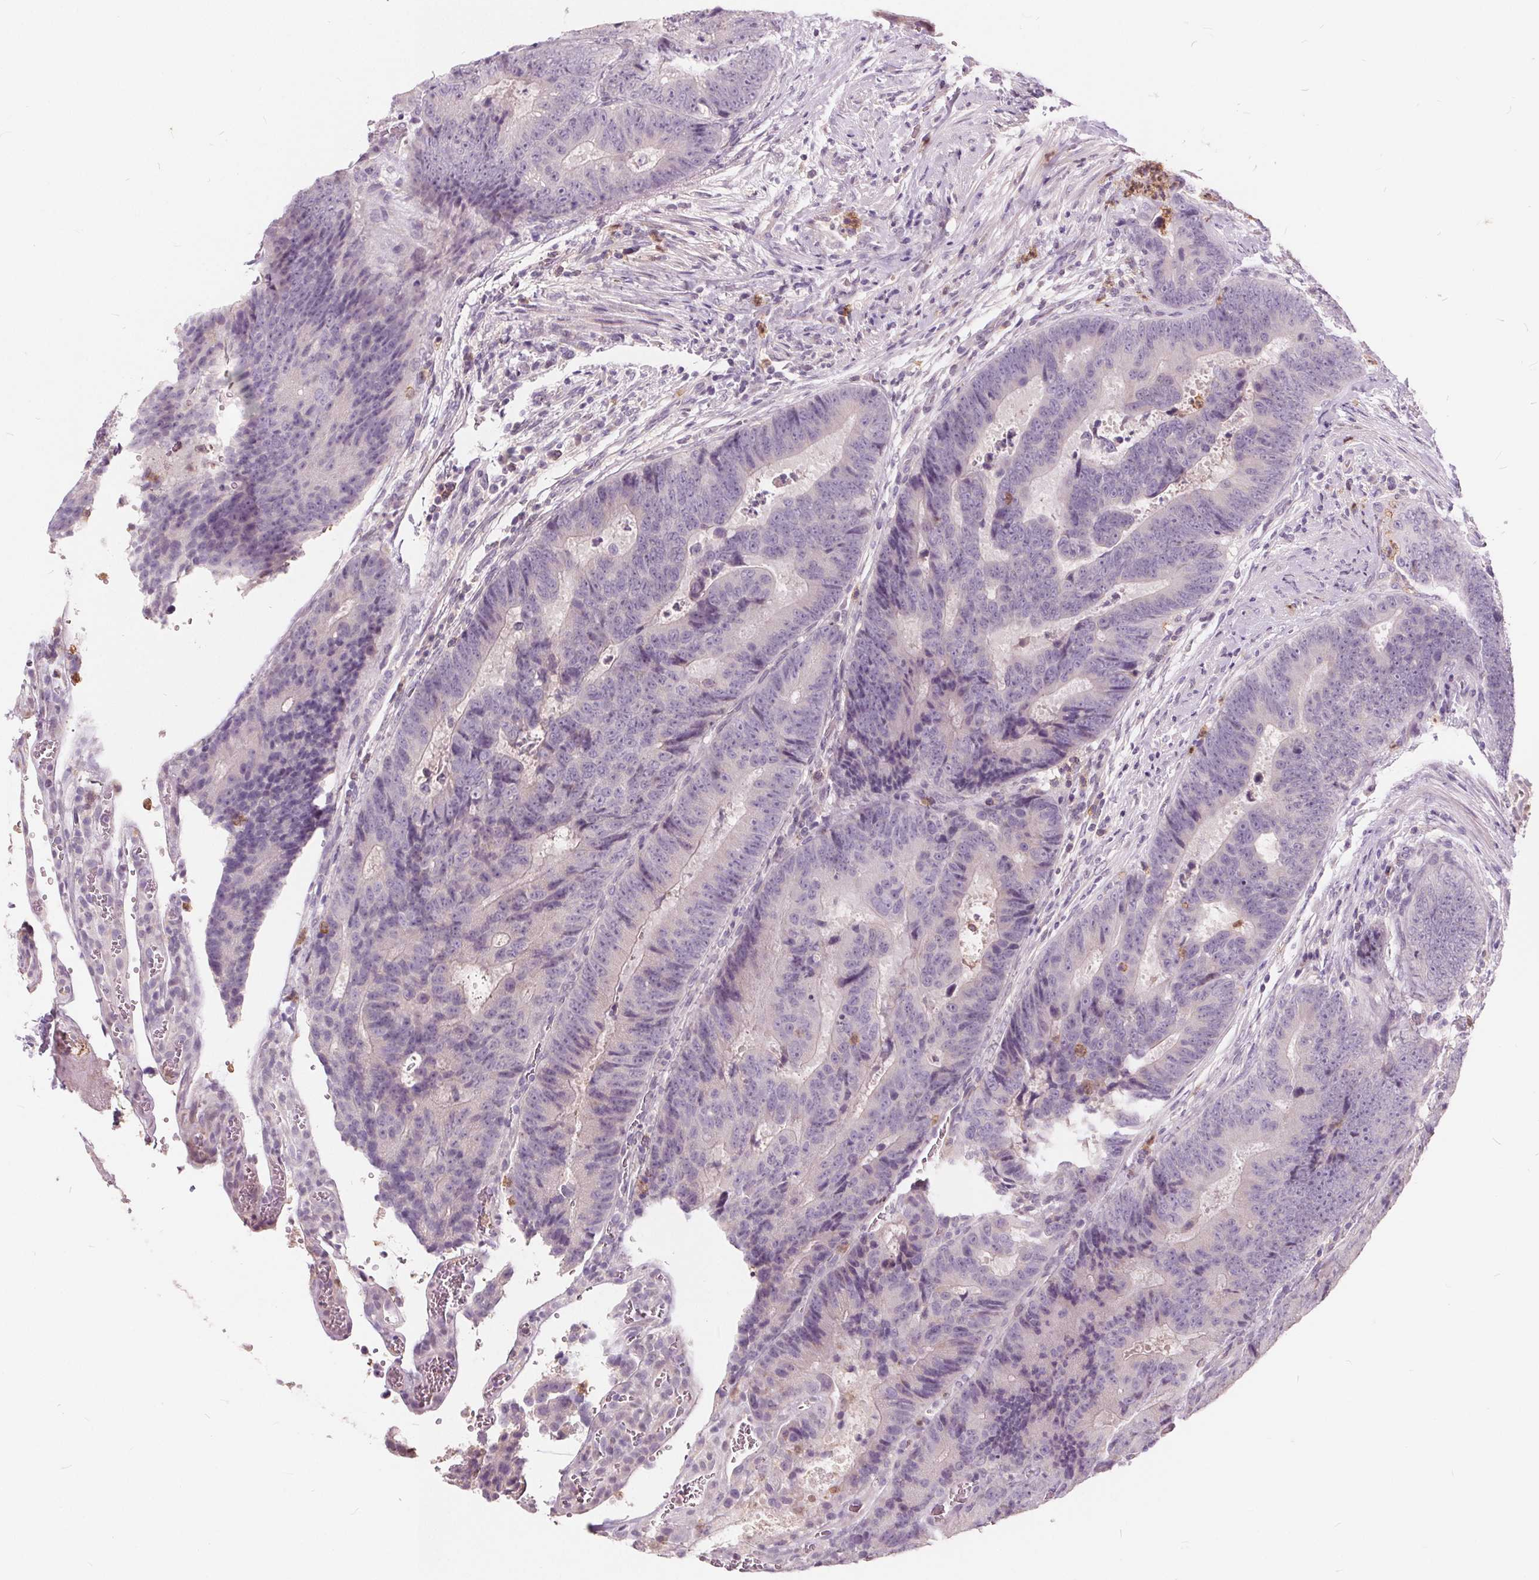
{"staining": {"intensity": "negative", "quantity": "none", "location": "none"}, "tissue": "colorectal cancer", "cell_type": "Tumor cells", "image_type": "cancer", "snomed": [{"axis": "morphology", "description": "Adenocarcinoma, NOS"}, {"axis": "topography", "description": "Colon"}], "caption": "Protein analysis of colorectal cancer demonstrates no significant positivity in tumor cells.", "gene": "HAAO", "patient": {"sex": "female", "age": 48}}